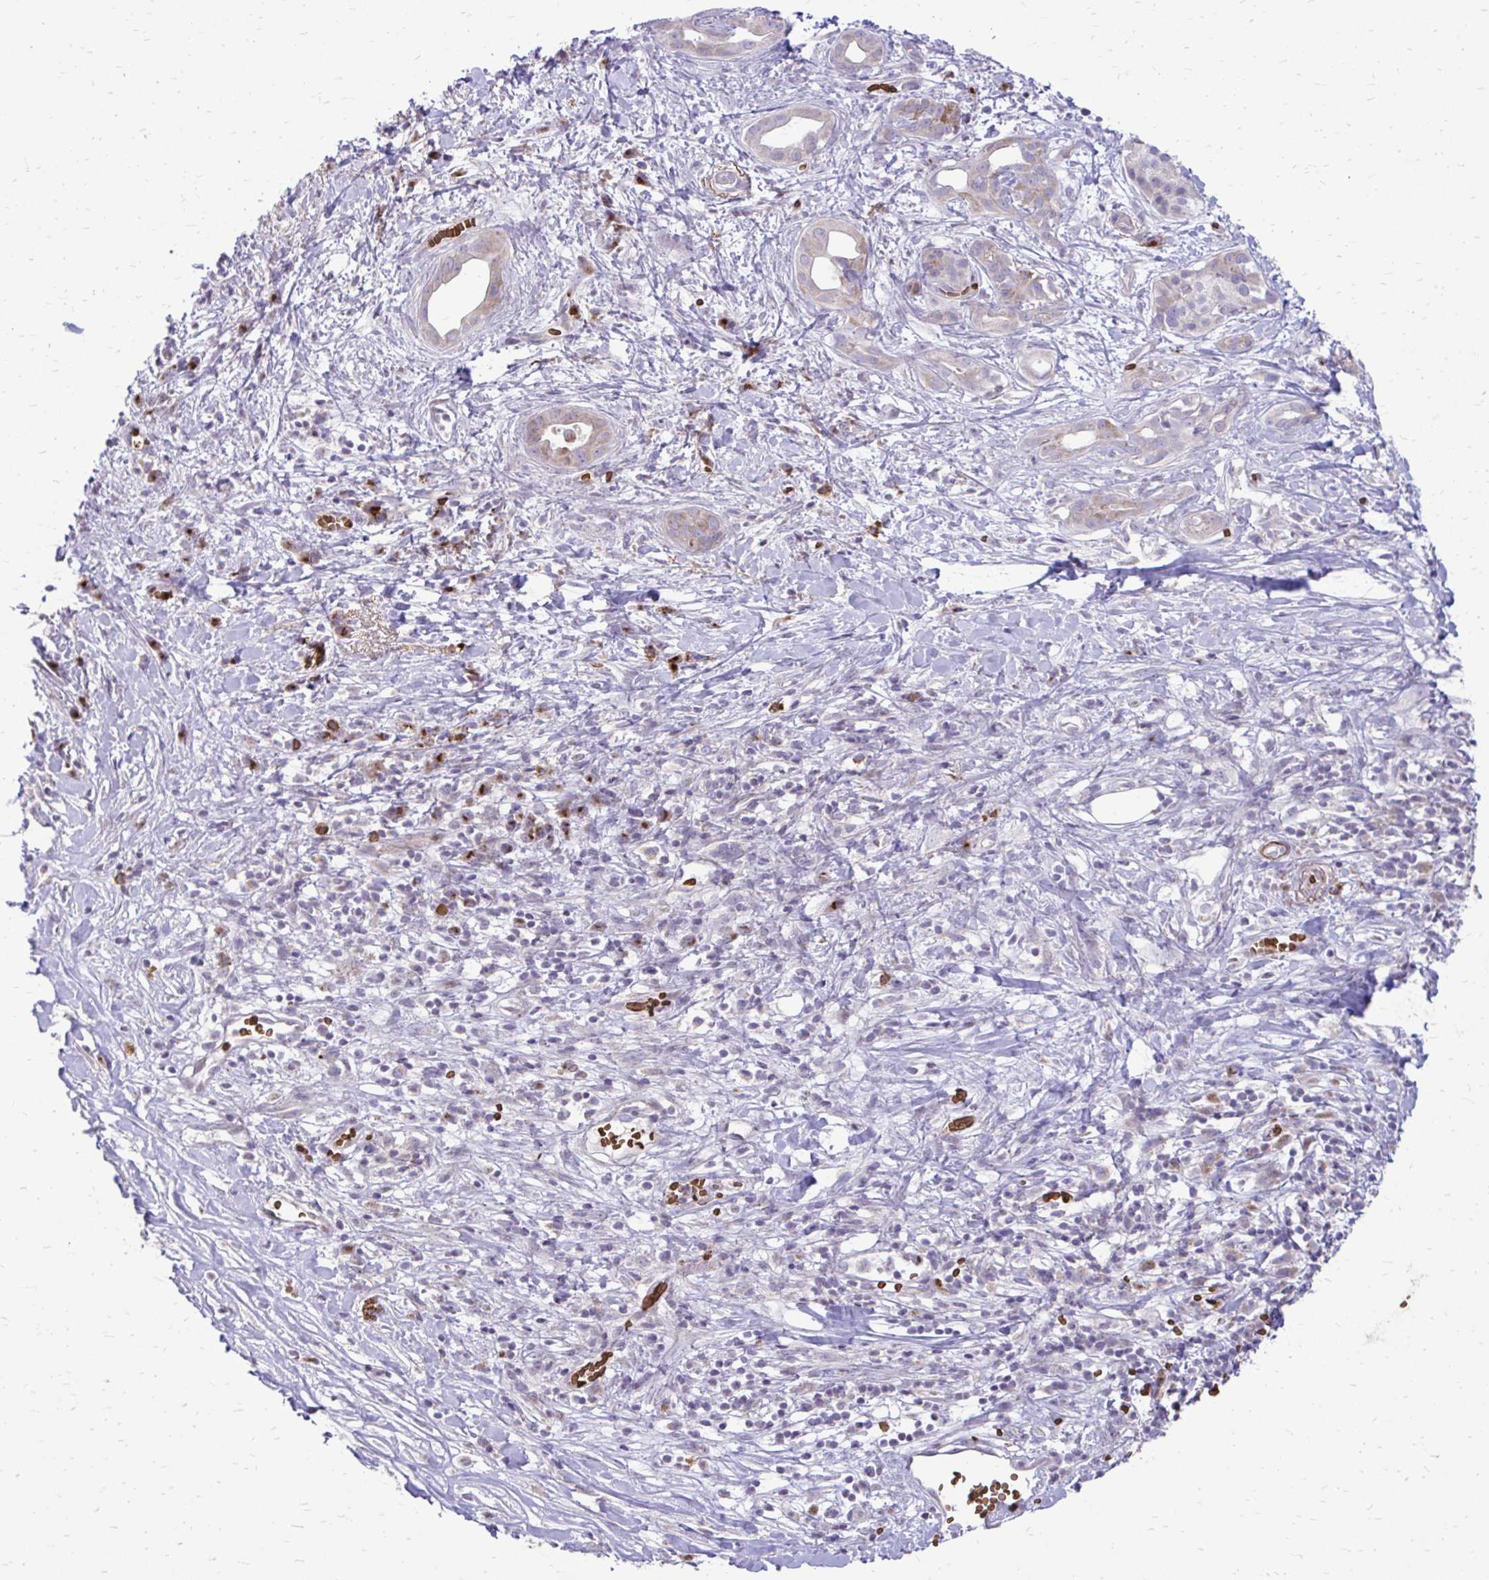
{"staining": {"intensity": "weak", "quantity": "<25%", "location": "cytoplasmic/membranous"}, "tissue": "pancreatic cancer", "cell_type": "Tumor cells", "image_type": "cancer", "snomed": [{"axis": "morphology", "description": "Adenocarcinoma, NOS"}, {"axis": "topography", "description": "Pancreas"}], "caption": "DAB (3,3'-diaminobenzidine) immunohistochemical staining of human adenocarcinoma (pancreatic) reveals no significant positivity in tumor cells.", "gene": "FUNDC2", "patient": {"sex": "male", "age": 61}}